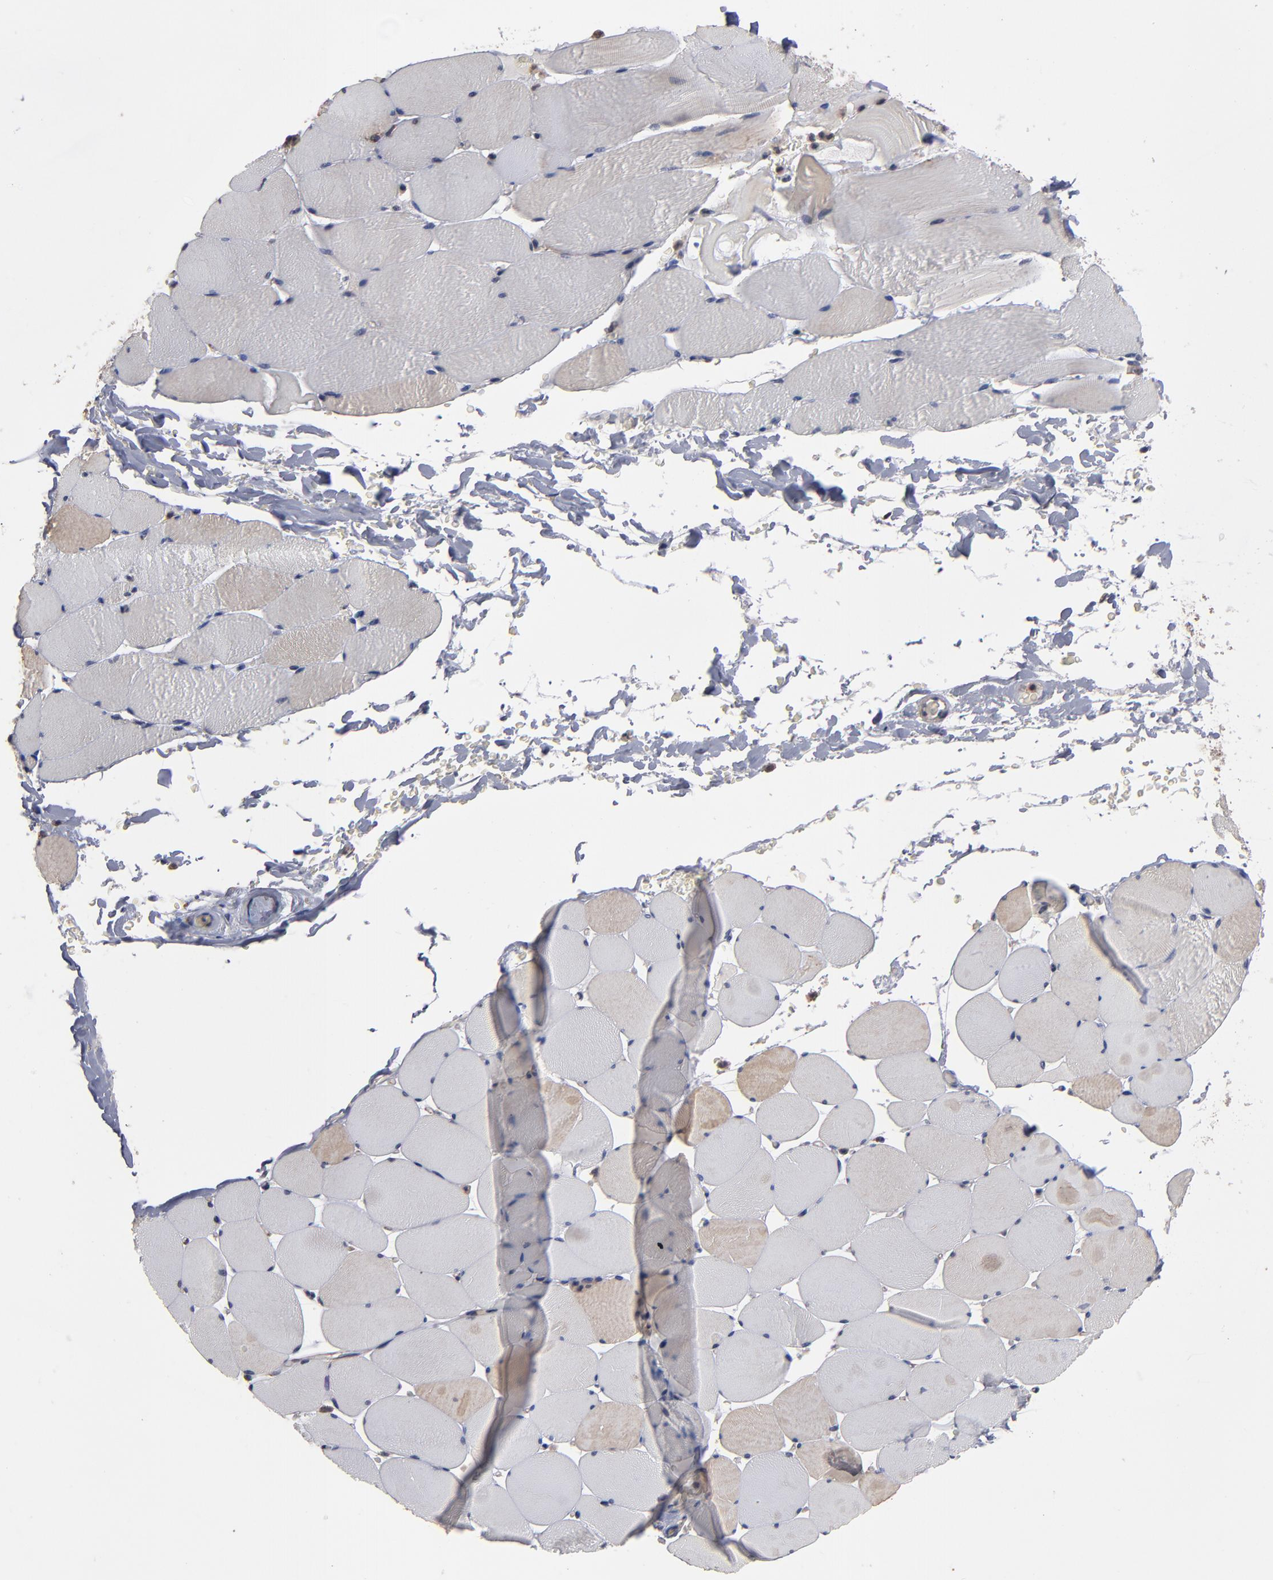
{"staining": {"intensity": "weak", "quantity": ">75%", "location": "cytoplasmic/membranous"}, "tissue": "skeletal muscle", "cell_type": "Myocytes", "image_type": "normal", "snomed": [{"axis": "morphology", "description": "Normal tissue, NOS"}, {"axis": "topography", "description": "Skeletal muscle"}], "caption": "Protein staining by immunohistochemistry demonstrates weak cytoplasmic/membranous expression in about >75% of myocytes in normal skeletal muscle.", "gene": "MIPOL1", "patient": {"sex": "male", "age": 62}}